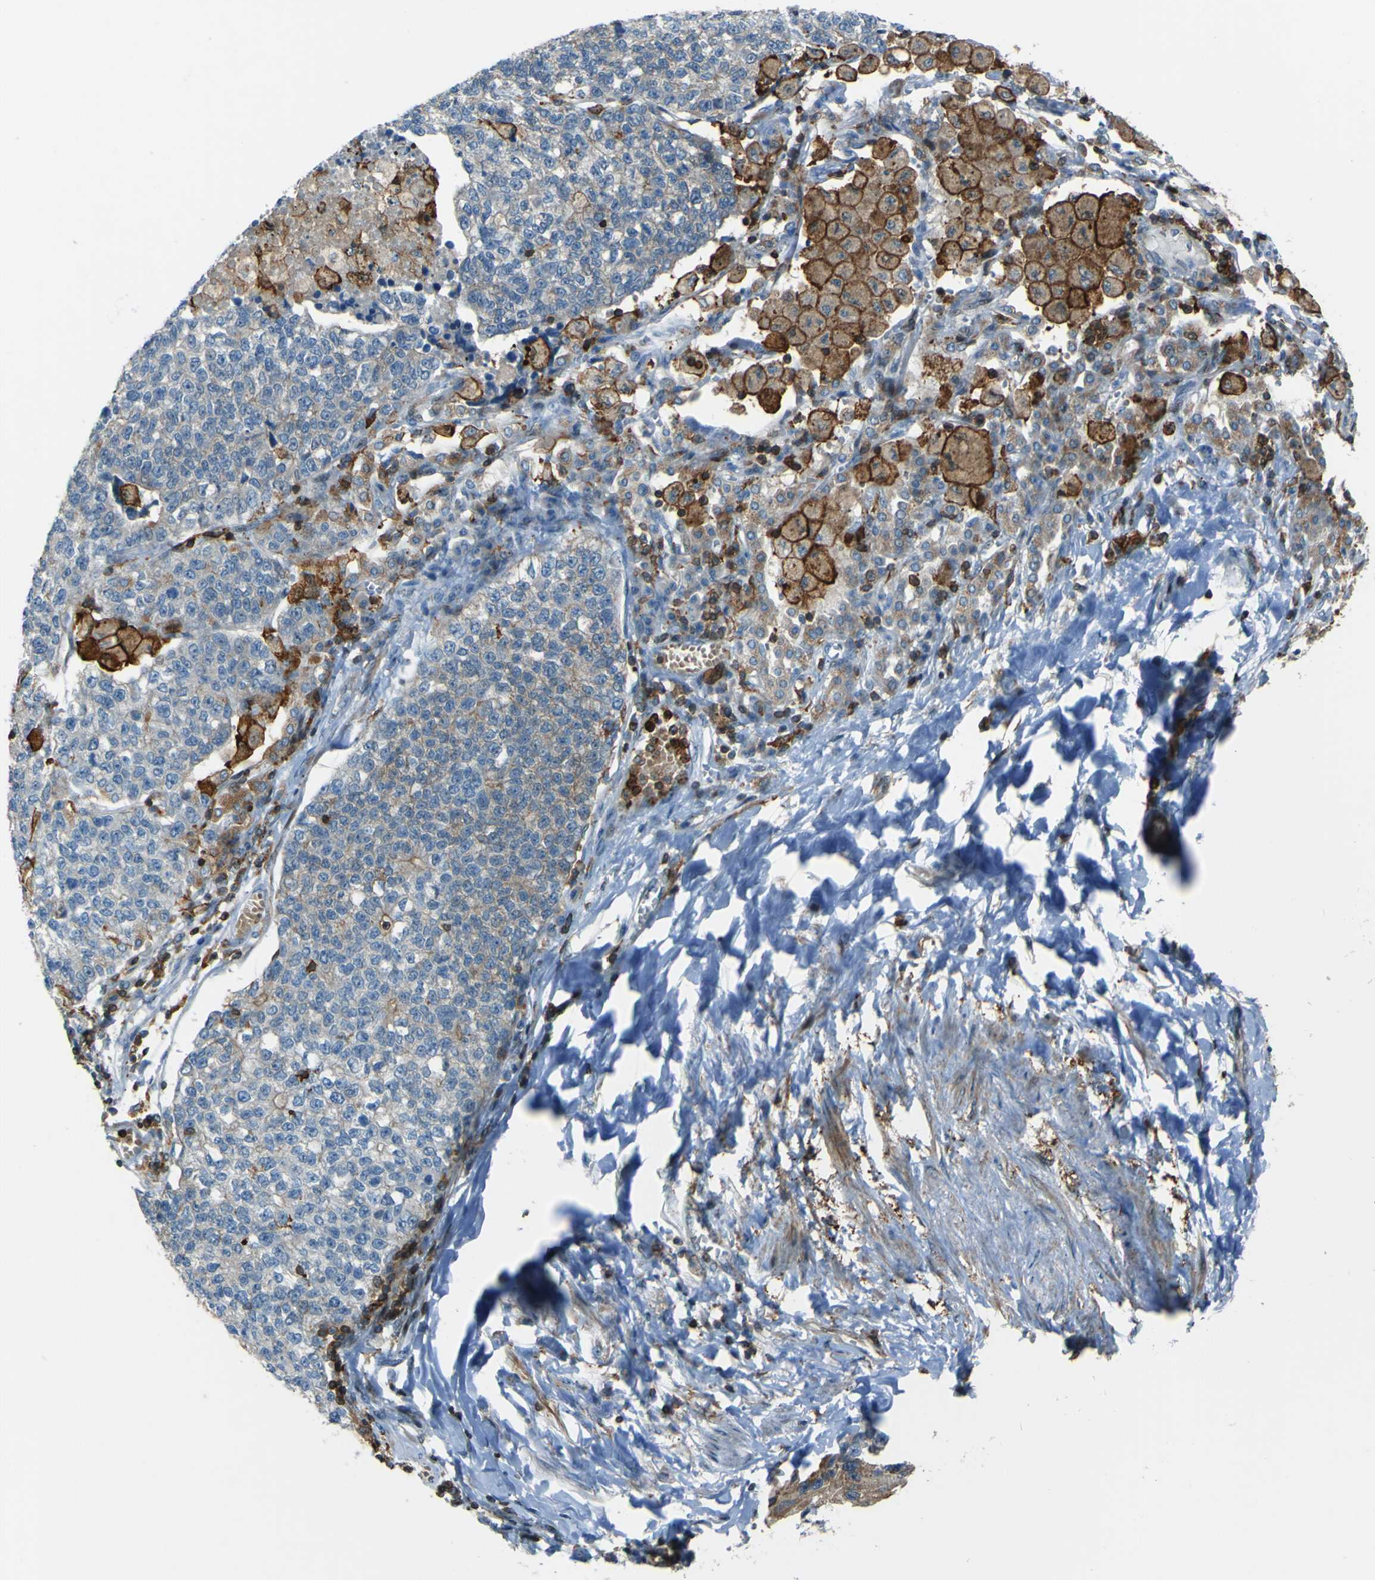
{"staining": {"intensity": "weak", "quantity": "<25%", "location": "cytoplasmic/membranous"}, "tissue": "lung cancer", "cell_type": "Tumor cells", "image_type": "cancer", "snomed": [{"axis": "morphology", "description": "Adenocarcinoma, NOS"}, {"axis": "topography", "description": "Lung"}], "caption": "Tumor cells show no significant positivity in adenocarcinoma (lung). (Immunohistochemistry, brightfield microscopy, high magnification).", "gene": "PCDHB5", "patient": {"sex": "male", "age": 49}}